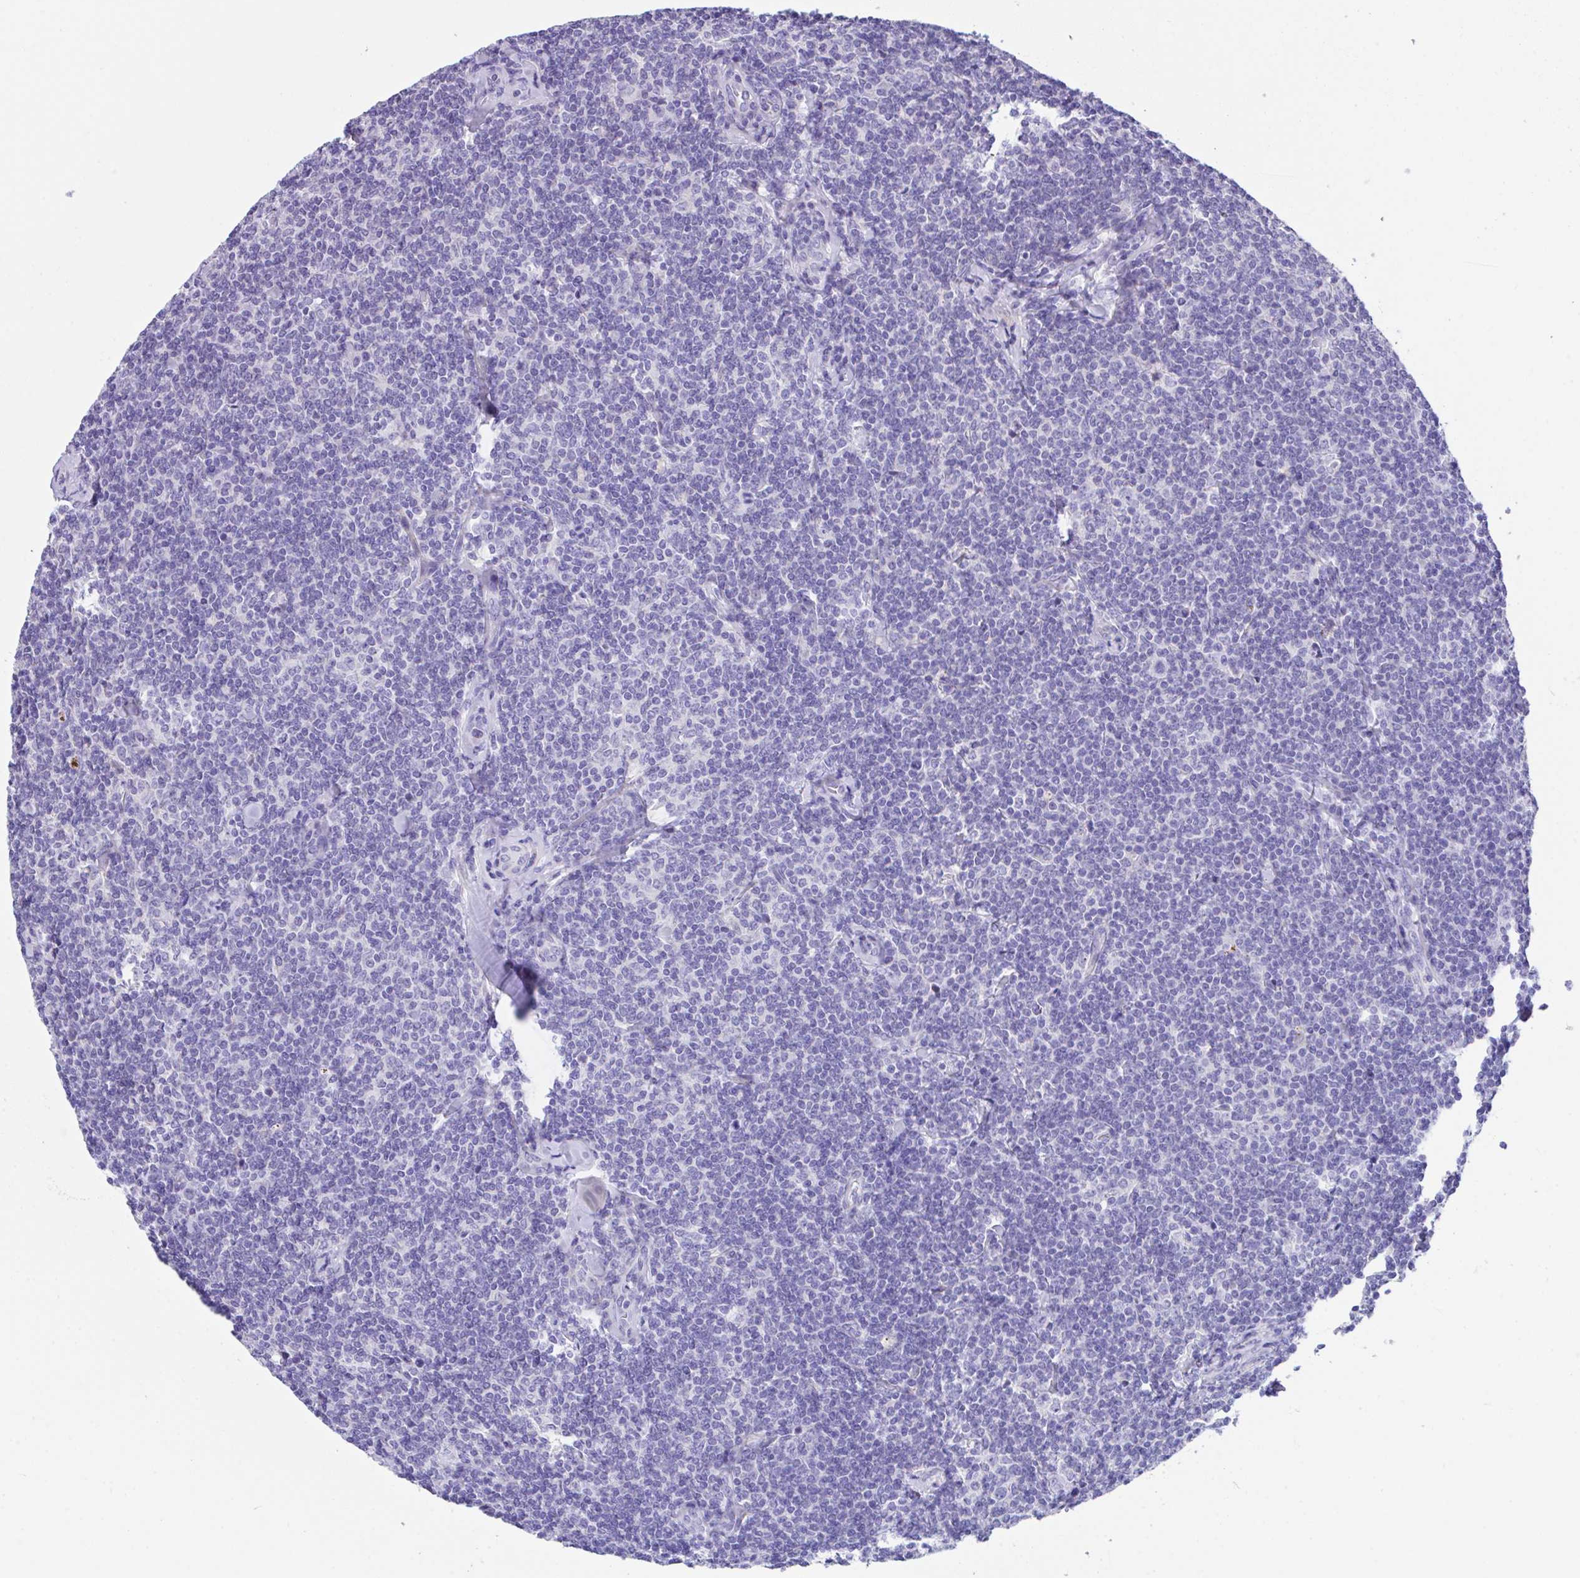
{"staining": {"intensity": "negative", "quantity": "none", "location": "none"}, "tissue": "lymphoma", "cell_type": "Tumor cells", "image_type": "cancer", "snomed": [{"axis": "morphology", "description": "Malignant lymphoma, non-Hodgkin's type, Low grade"}, {"axis": "topography", "description": "Lymph node"}], "caption": "Immunohistochemical staining of human malignant lymphoma, non-Hodgkin's type (low-grade) demonstrates no significant positivity in tumor cells.", "gene": "SLC16A6", "patient": {"sex": "female", "age": 56}}